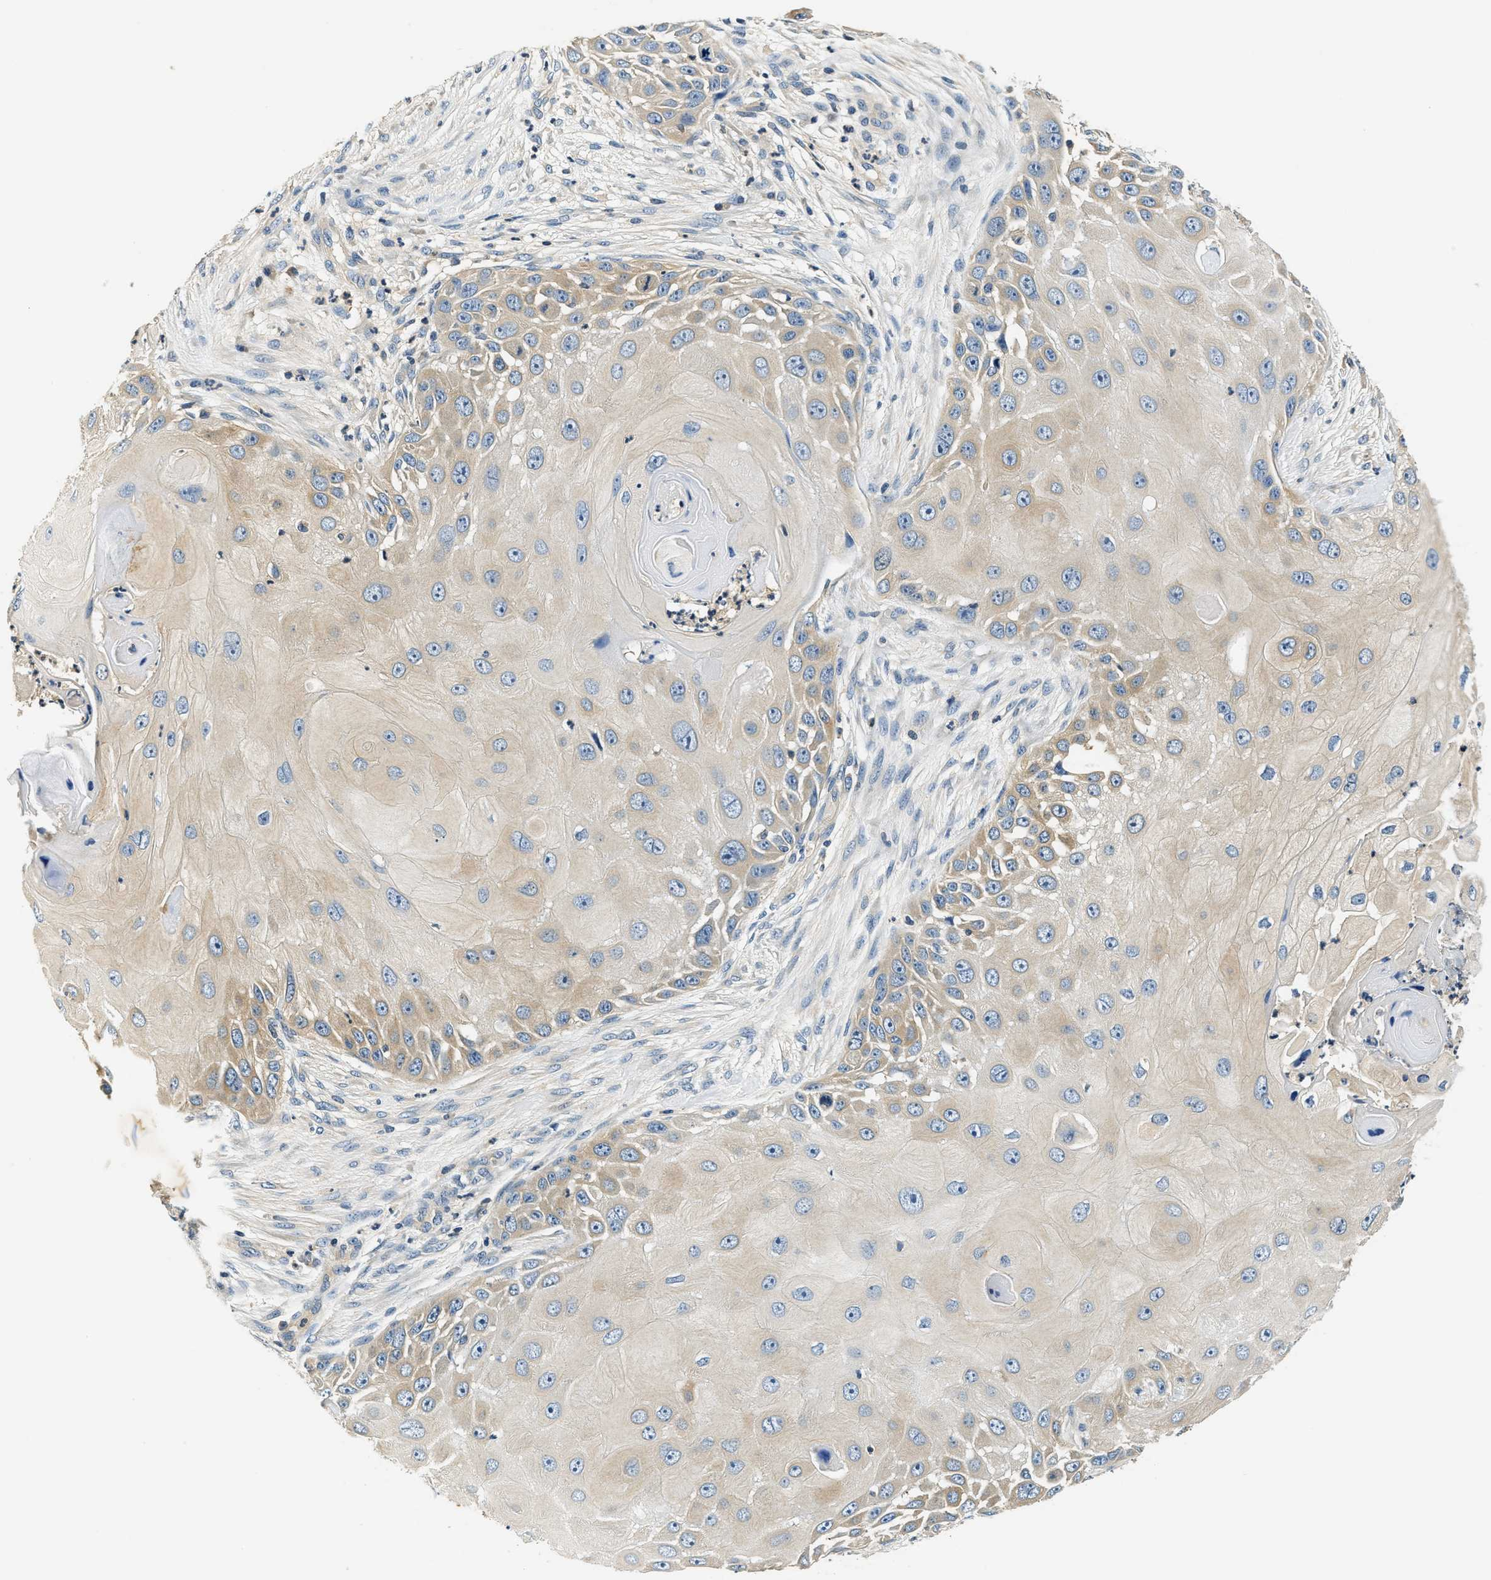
{"staining": {"intensity": "weak", "quantity": ">75%", "location": "cytoplasmic/membranous"}, "tissue": "skin cancer", "cell_type": "Tumor cells", "image_type": "cancer", "snomed": [{"axis": "morphology", "description": "Squamous cell carcinoma, NOS"}, {"axis": "topography", "description": "Skin"}], "caption": "Protein expression analysis of skin cancer reveals weak cytoplasmic/membranous staining in approximately >75% of tumor cells.", "gene": "RESF1", "patient": {"sex": "female", "age": 44}}